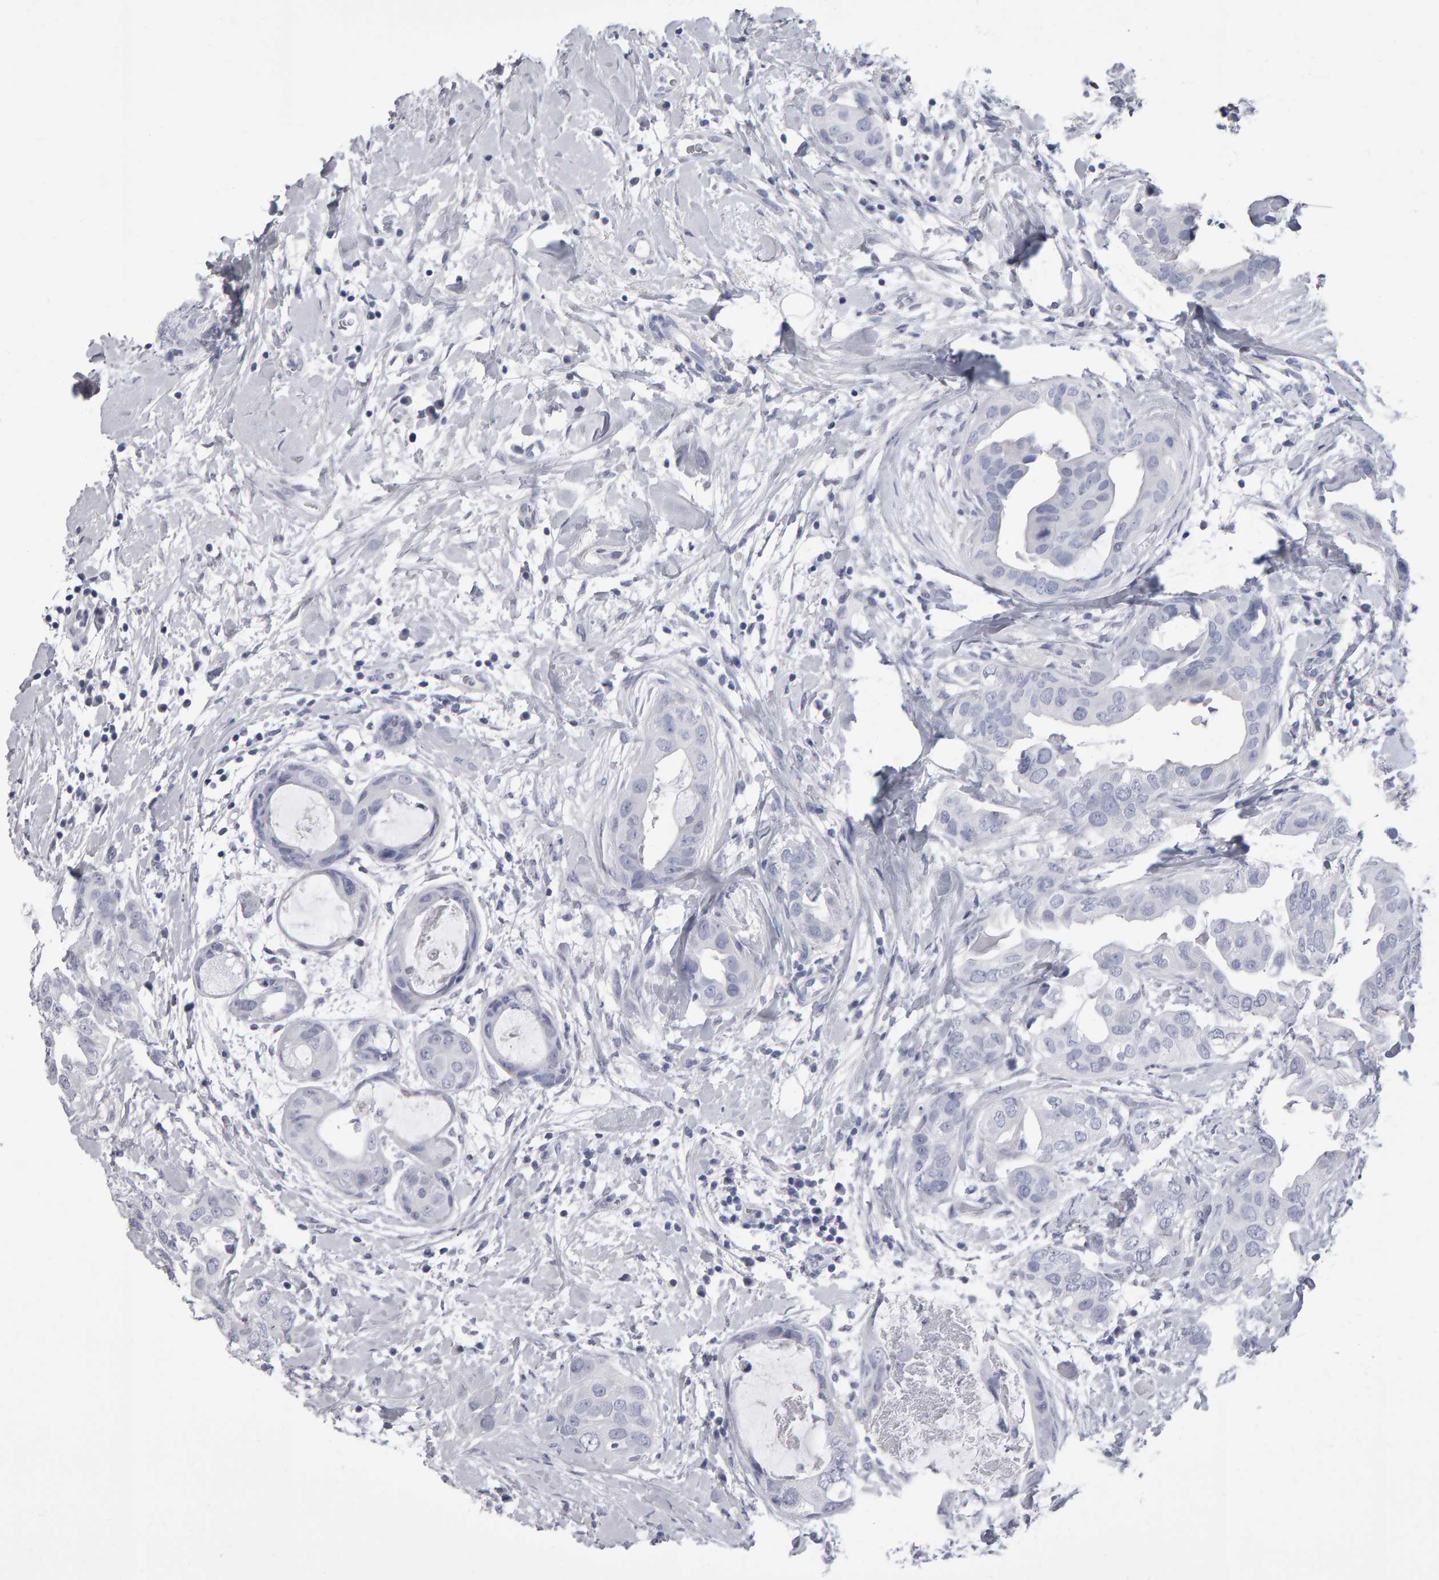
{"staining": {"intensity": "negative", "quantity": "none", "location": "none"}, "tissue": "breast cancer", "cell_type": "Tumor cells", "image_type": "cancer", "snomed": [{"axis": "morphology", "description": "Duct carcinoma"}, {"axis": "topography", "description": "Breast"}], "caption": "This is an immunohistochemistry histopathology image of human intraductal carcinoma (breast). There is no expression in tumor cells.", "gene": "NCDN", "patient": {"sex": "female", "age": 40}}